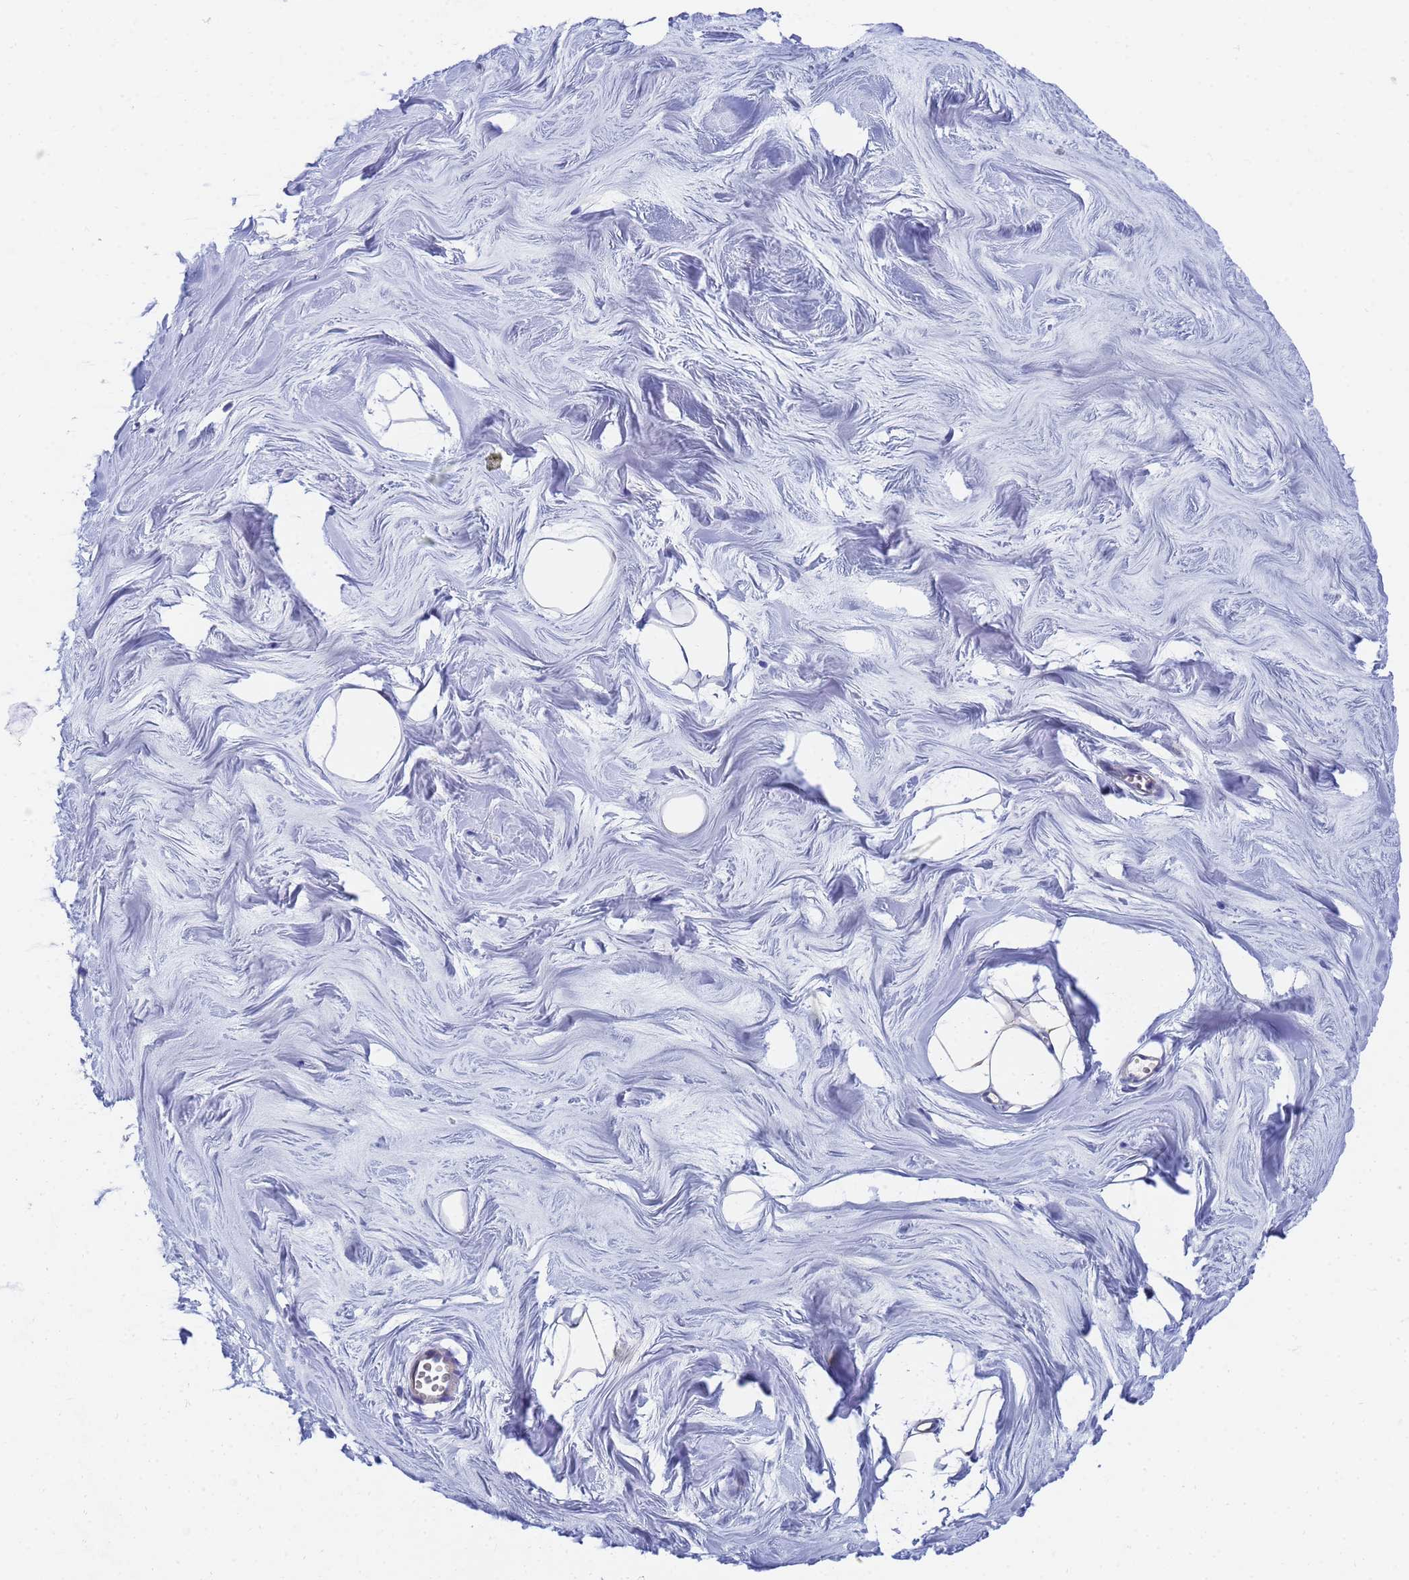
{"staining": {"intensity": "negative", "quantity": "none", "location": "none"}, "tissue": "breast", "cell_type": "Adipocytes", "image_type": "normal", "snomed": [{"axis": "morphology", "description": "Normal tissue, NOS"}, {"axis": "topography", "description": "Breast"}], "caption": "Immunohistochemistry (IHC) histopathology image of benign breast: breast stained with DAB exhibits no significant protein expression in adipocytes.", "gene": "GCHFR", "patient": {"sex": "female", "age": 27}}